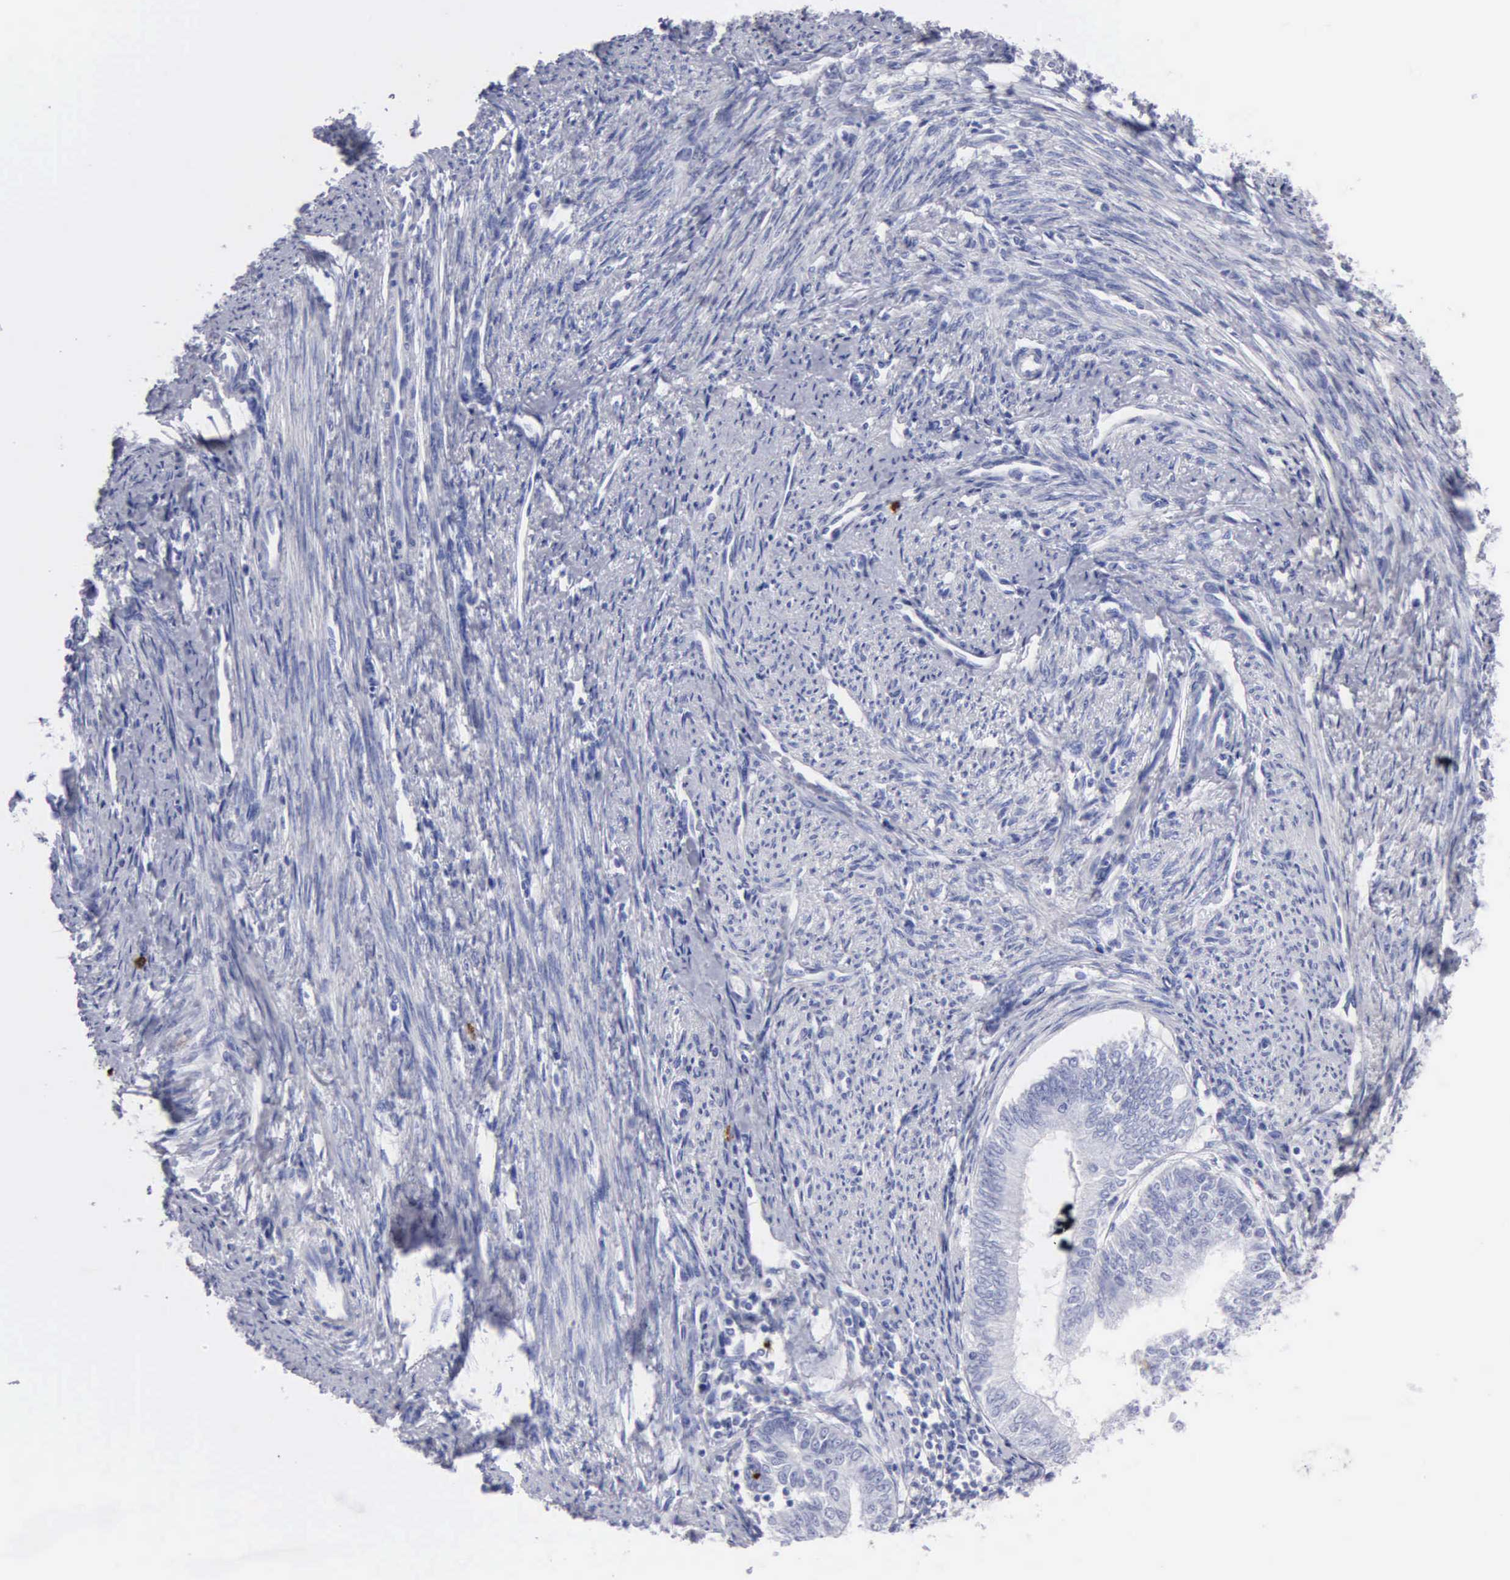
{"staining": {"intensity": "negative", "quantity": "none", "location": "none"}, "tissue": "endometrial cancer", "cell_type": "Tumor cells", "image_type": "cancer", "snomed": [{"axis": "morphology", "description": "Adenocarcinoma, NOS"}, {"axis": "topography", "description": "Endometrium"}], "caption": "There is no significant positivity in tumor cells of endometrial adenocarcinoma. Nuclei are stained in blue.", "gene": "CTSG", "patient": {"sex": "female", "age": 66}}